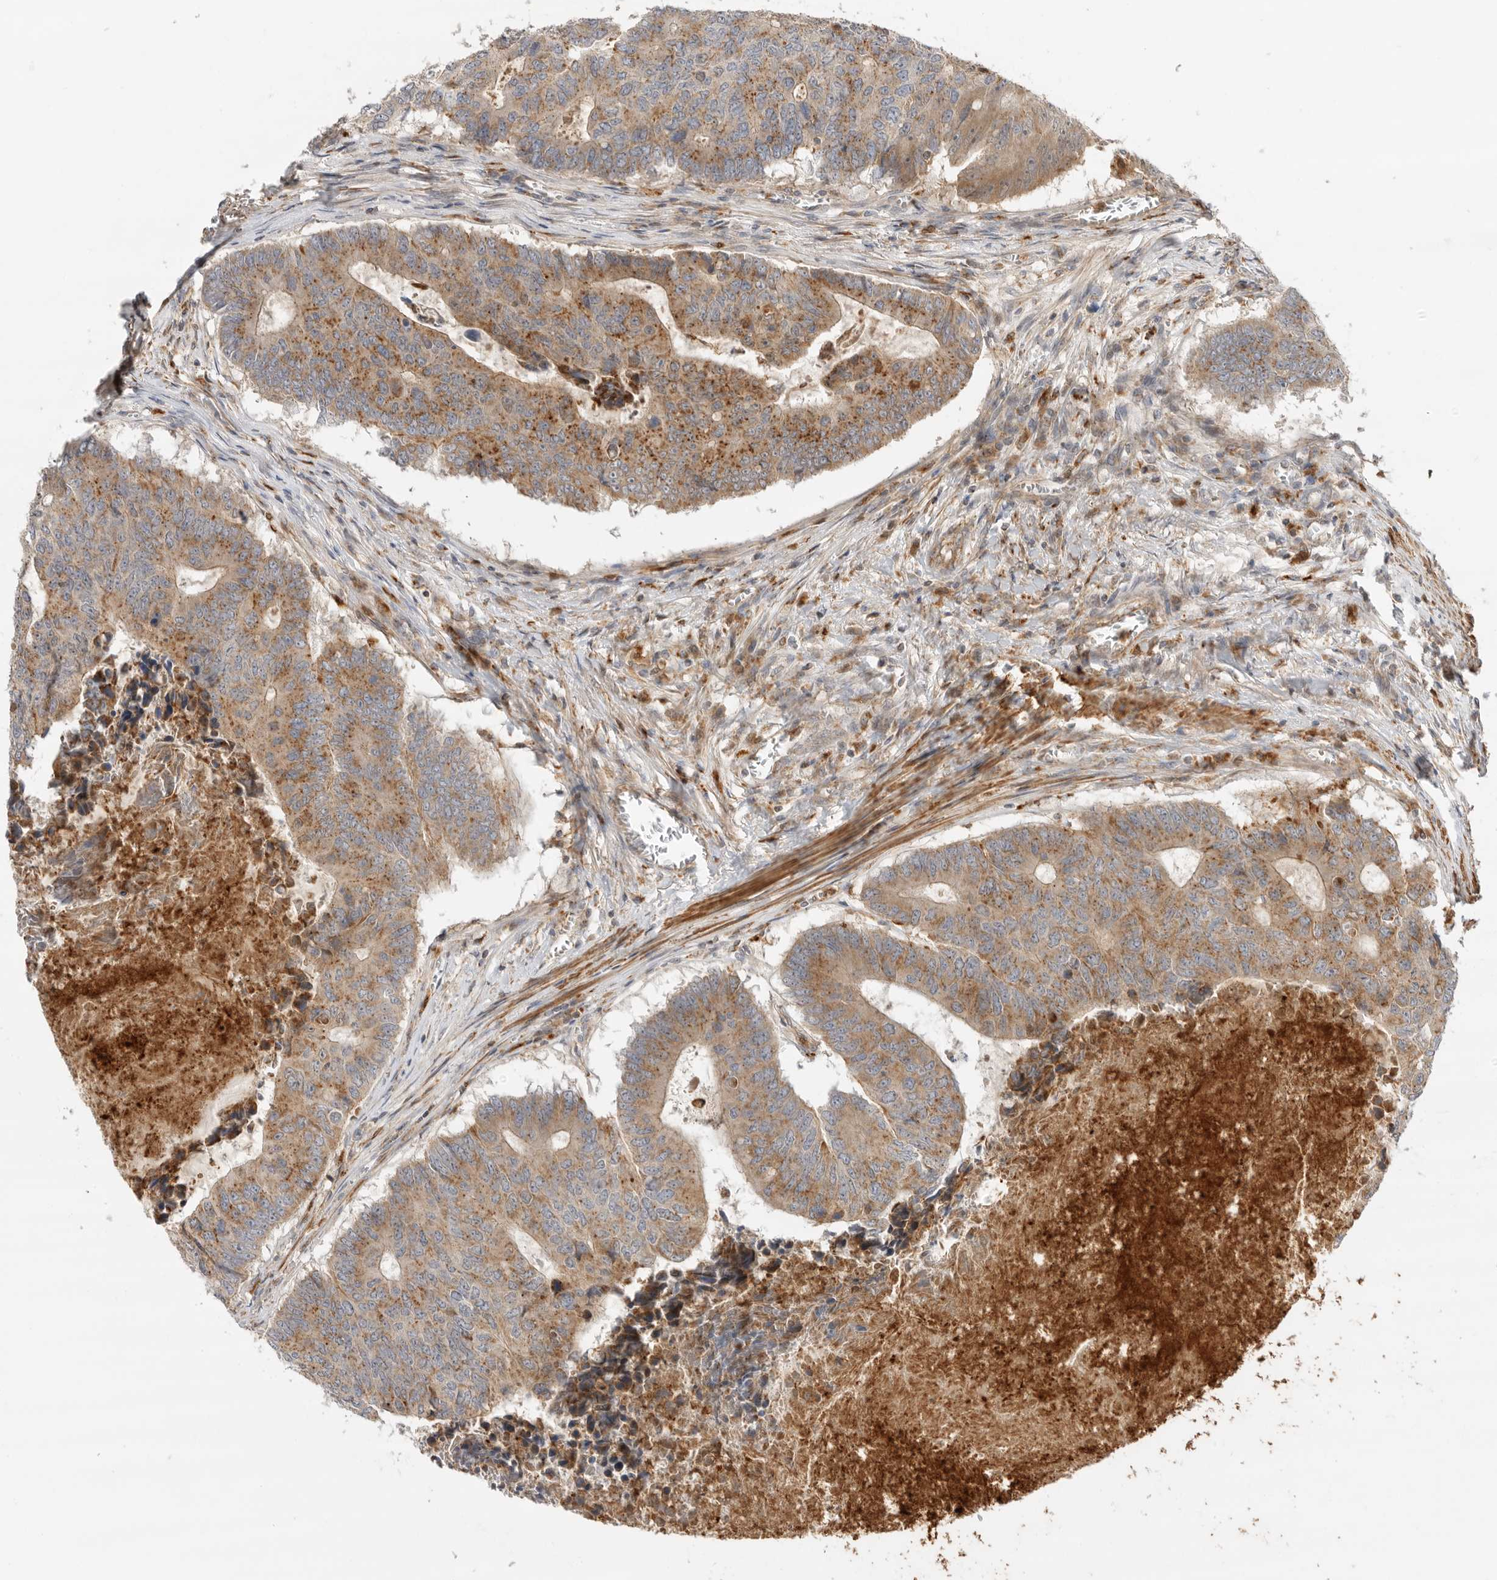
{"staining": {"intensity": "moderate", "quantity": ">75%", "location": "cytoplasmic/membranous"}, "tissue": "colorectal cancer", "cell_type": "Tumor cells", "image_type": "cancer", "snomed": [{"axis": "morphology", "description": "Adenocarcinoma, NOS"}, {"axis": "topography", "description": "Colon"}], "caption": "Tumor cells display medium levels of moderate cytoplasmic/membranous expression in approximately >75% of cells in colorectal cancer.", "gene": "GNE", "patient": {"sex": "male", "age": 87}}